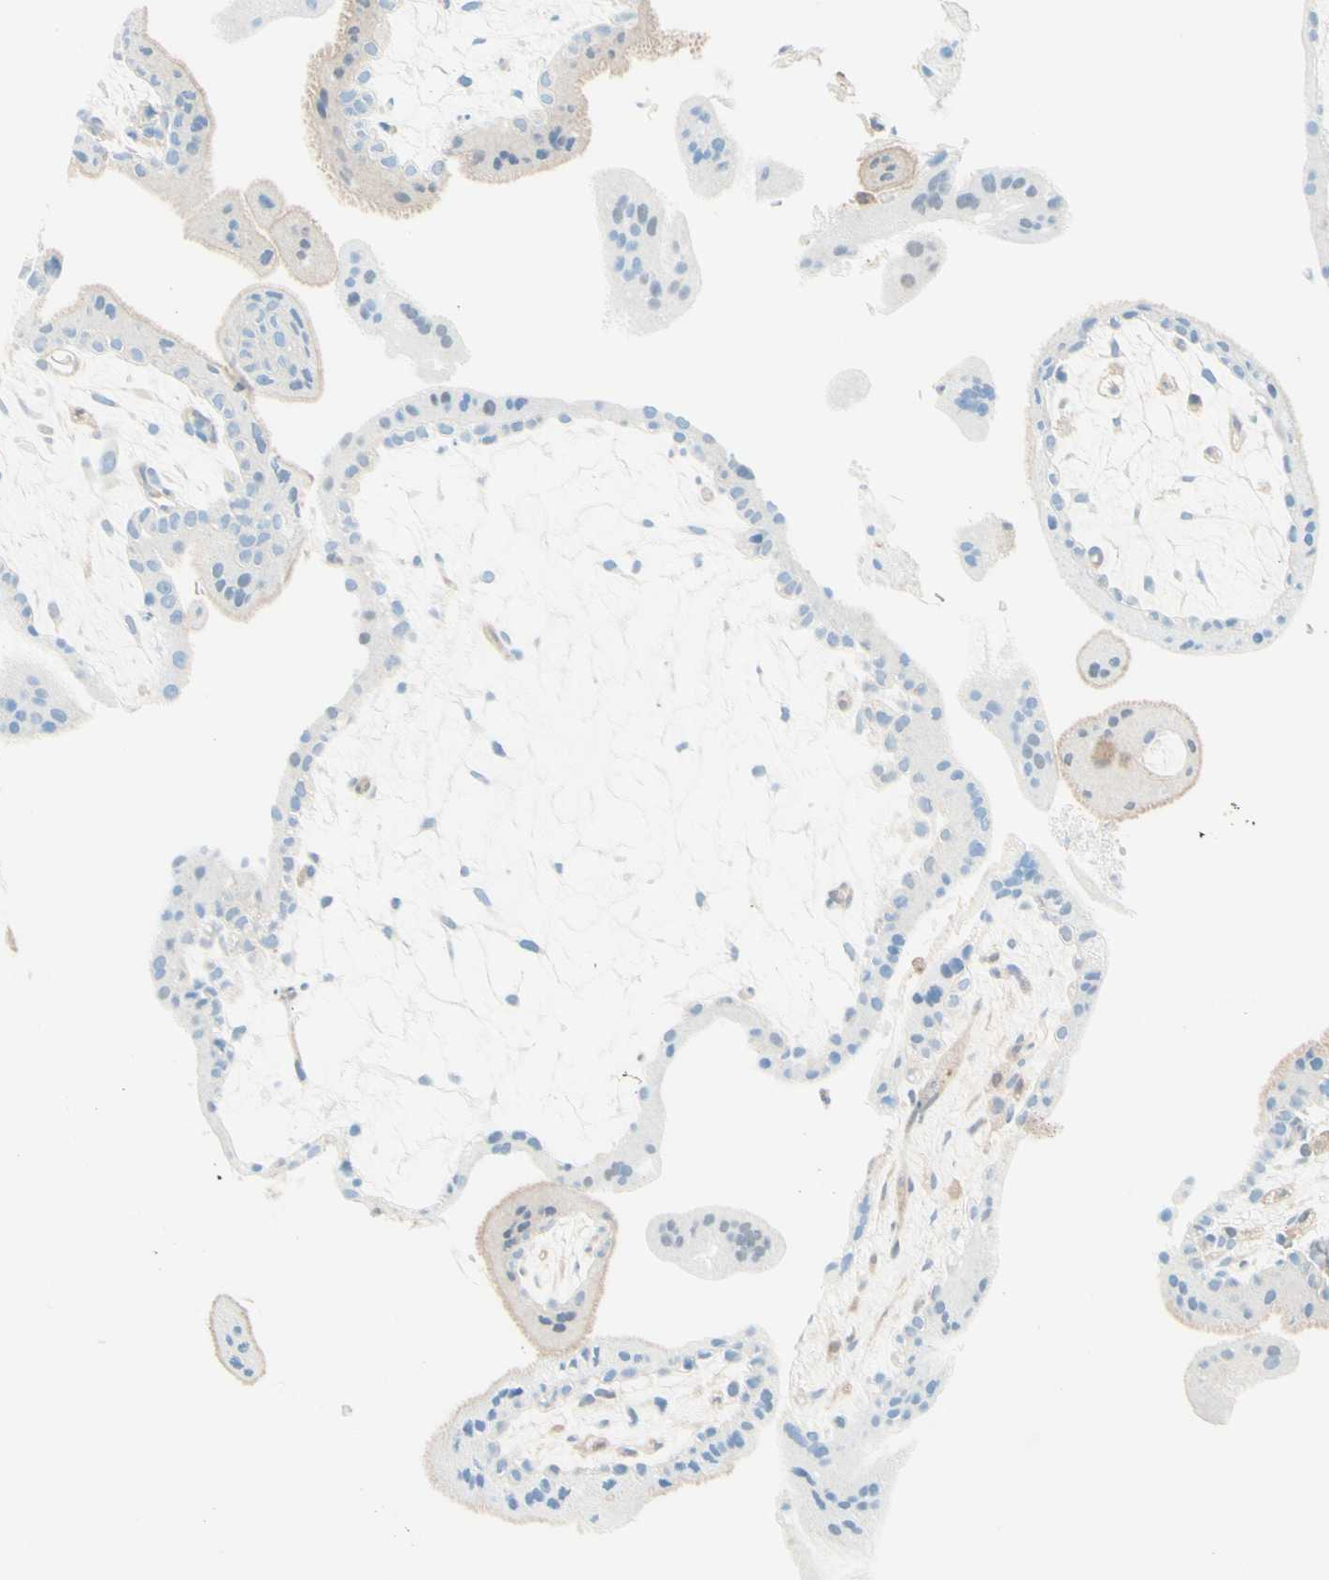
{"staining": {"intensity": "weak", "quantity": "25%-75%", "location": "cytoplasmic/membranous"}, "tissue": "placenta", "cell_type": "Trophoblastic cells", "image_type": "normal", "snomed": [{"axis": "morphology", "description": "Normal tissue, NOS"}, {"axis": "topography", "description": "Placenta"}], "caption": "Protein staining by immunohistochemistry reveals weak cytoplasmic/membranous positivity in about 25%-75% of trophoblastic cells in unremarkable placenta.", "gene": "UPK3B", "patient": {"sex": "female", "age": 35}}